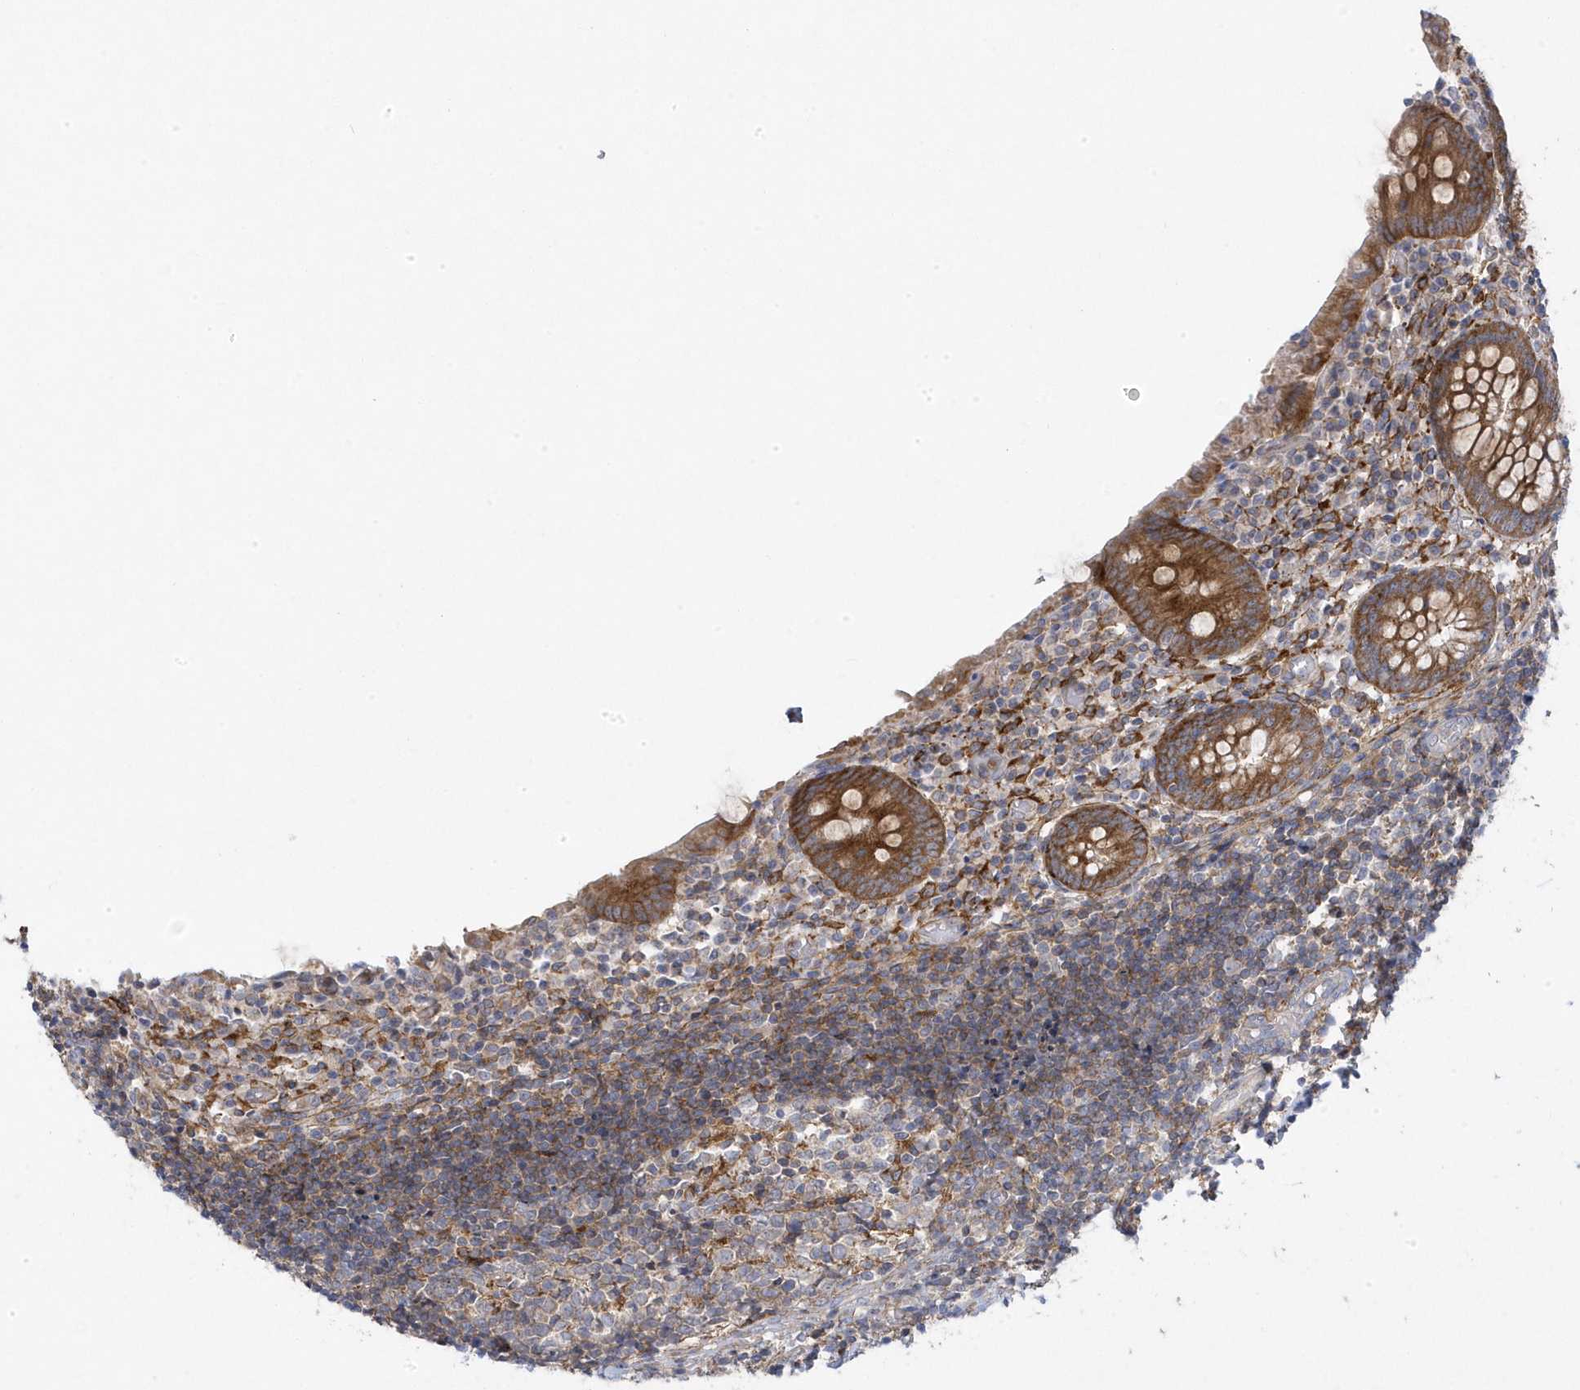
{"staining": {"intensity": "strong", "quantity": "25%-75%", "location": "cytoplasmic/membranous"}, "tissue": "appendix", "cell_type": "Glandular cells", "image_type": "normal", "snomed": [{"axis": "morphology", "description": "Normal tissue, NOS"}, {"axis": "topography", "description": "Appendix"}], "caption": "Protein staining exhibits strong cytoplasmic/membranous positivity in about 25%-75% of glandular cells in benign appendix.", "gene": "ANAPC1", "patient": {"sex": "female", "age": 17}}